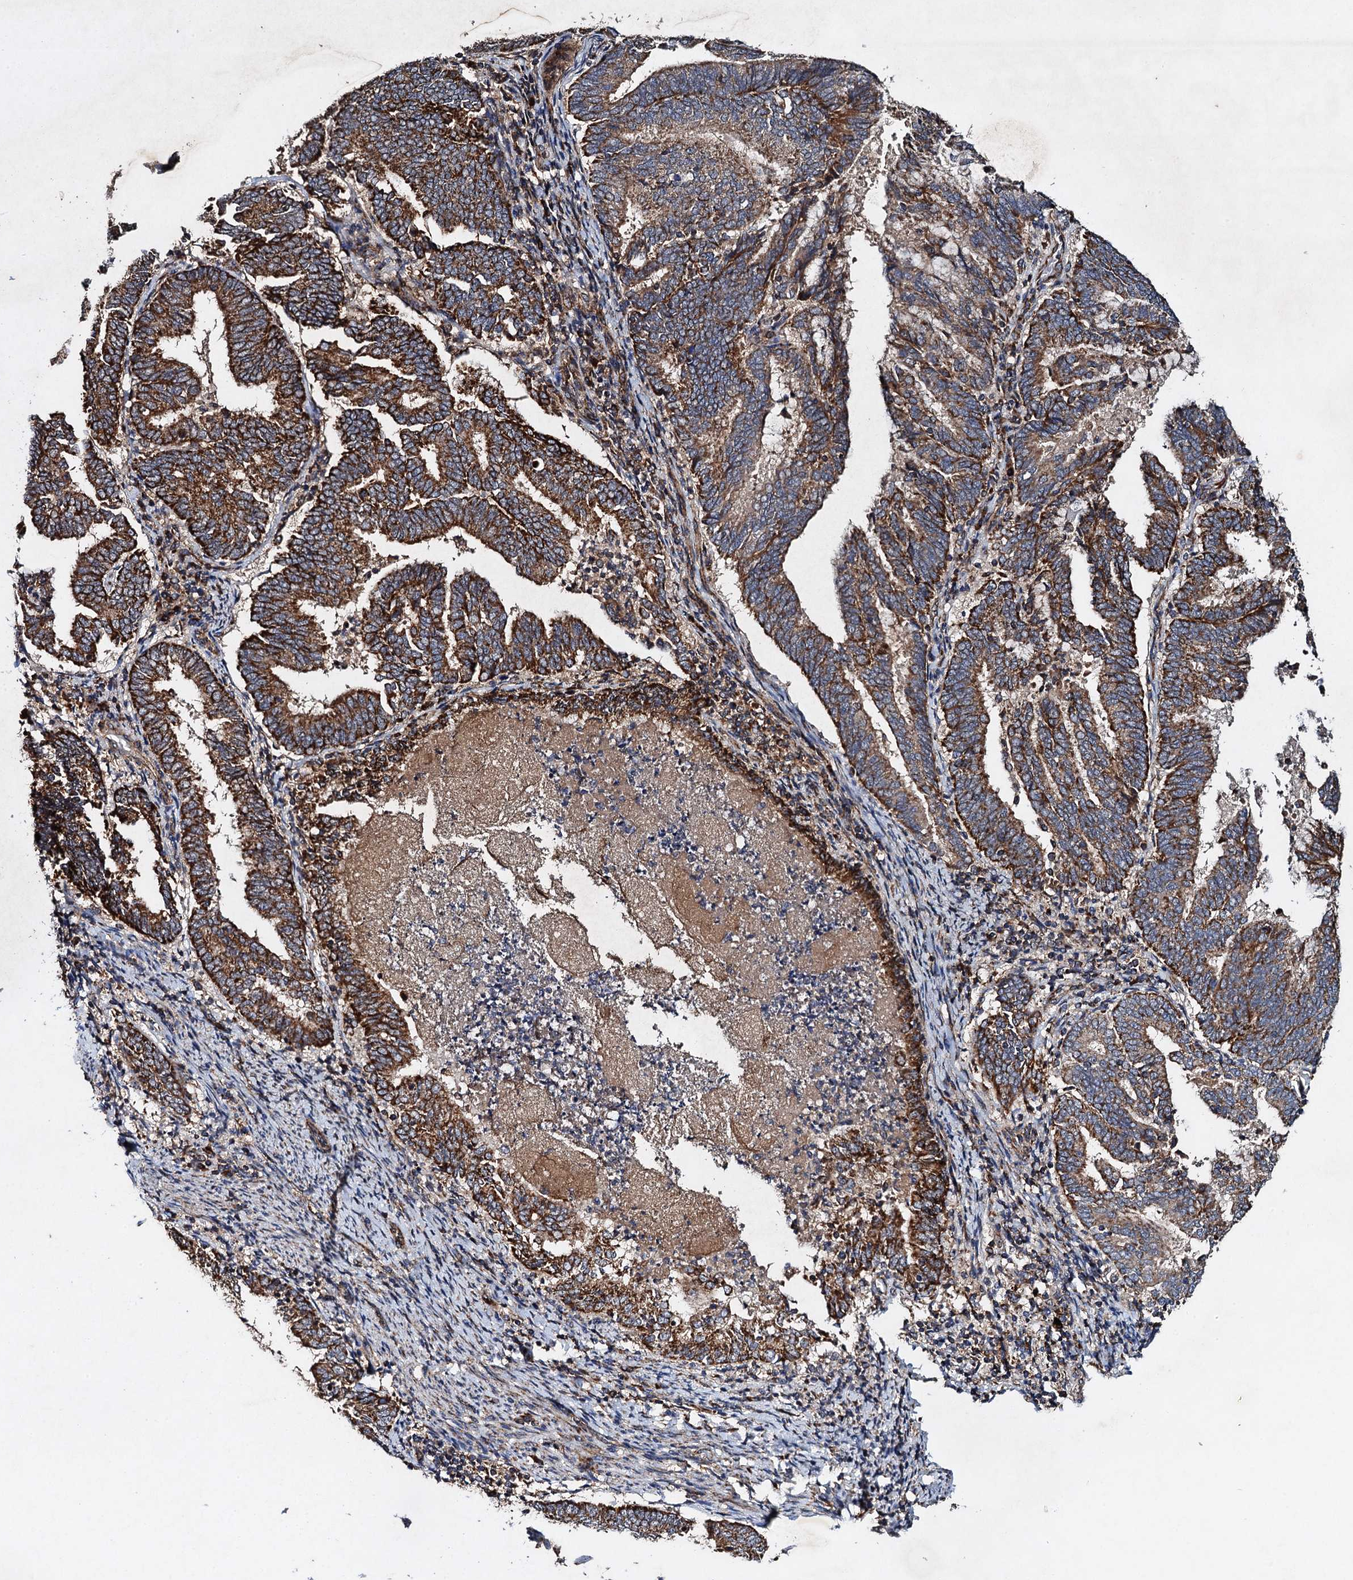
{"staining": {"intensity": "strong", "quantity": ">75%", "location": "cytoplasmic/membranous"}, "tissue": "endometrial cancer", "cell_type": "Tumor cells", "image_type": "cancer", "snomed": [{"axis": "morphology", "description": "Adenocarcinoma, NOS"}, {"axis": "topography", "description": "Endometrium"}], "caption": "High-magnification brightfield microscopy of adenocarcinoma (endometrial) stained with DAB (brown) and counterstained with hematoxylin (blue). tumor cells exhibit strong cytoplasmic/membranous staining is appreciated in about>75% of cells.", "gene": "NDUFA13", "patient": {"sex": "female", "age": 80}}